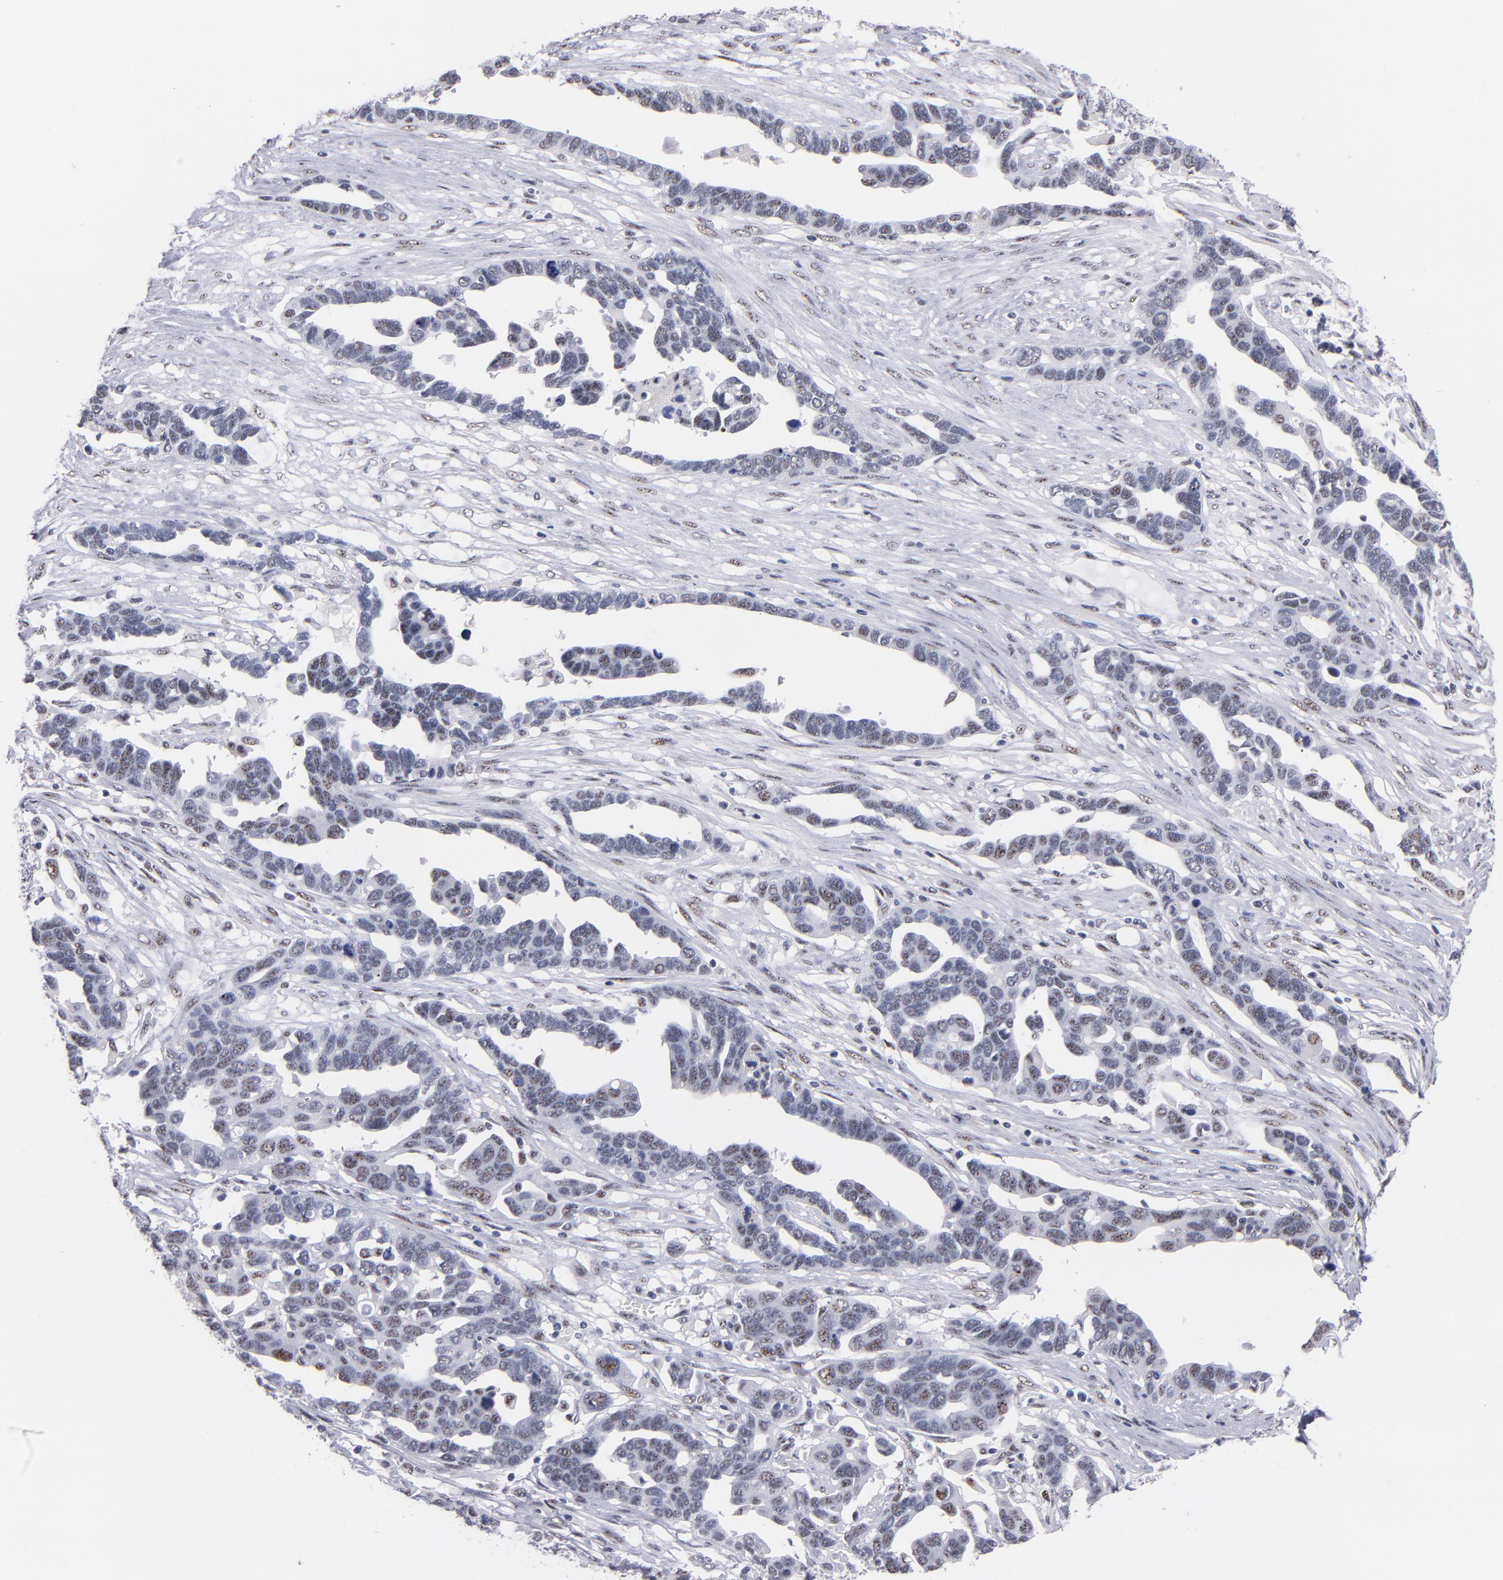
{"staining": {"intensity": "moderate", "quantity": "25%-75%", "location": "nuclear"}, "tissue": "ovarian cancer", "cell_type": "Tumor cells", "image_type": "cancer", "snomed": [{"axis": "morphology", "description": "Cystadenocarcinoma, serous, NOS"}, {"axis": "topography", "description": "Ovary"}], "caption": "Immunohistochemistry image of neoplastic tissue: serous cystadenocarcinoma (ovarian) stained using IHC shows medium levels of moderate protein expression localized specifically in the nuclear of tumor cells, appearing as a nuclear brown color.", "gene": "RAF1", "patient": {"sex": "female", "age": 54}}